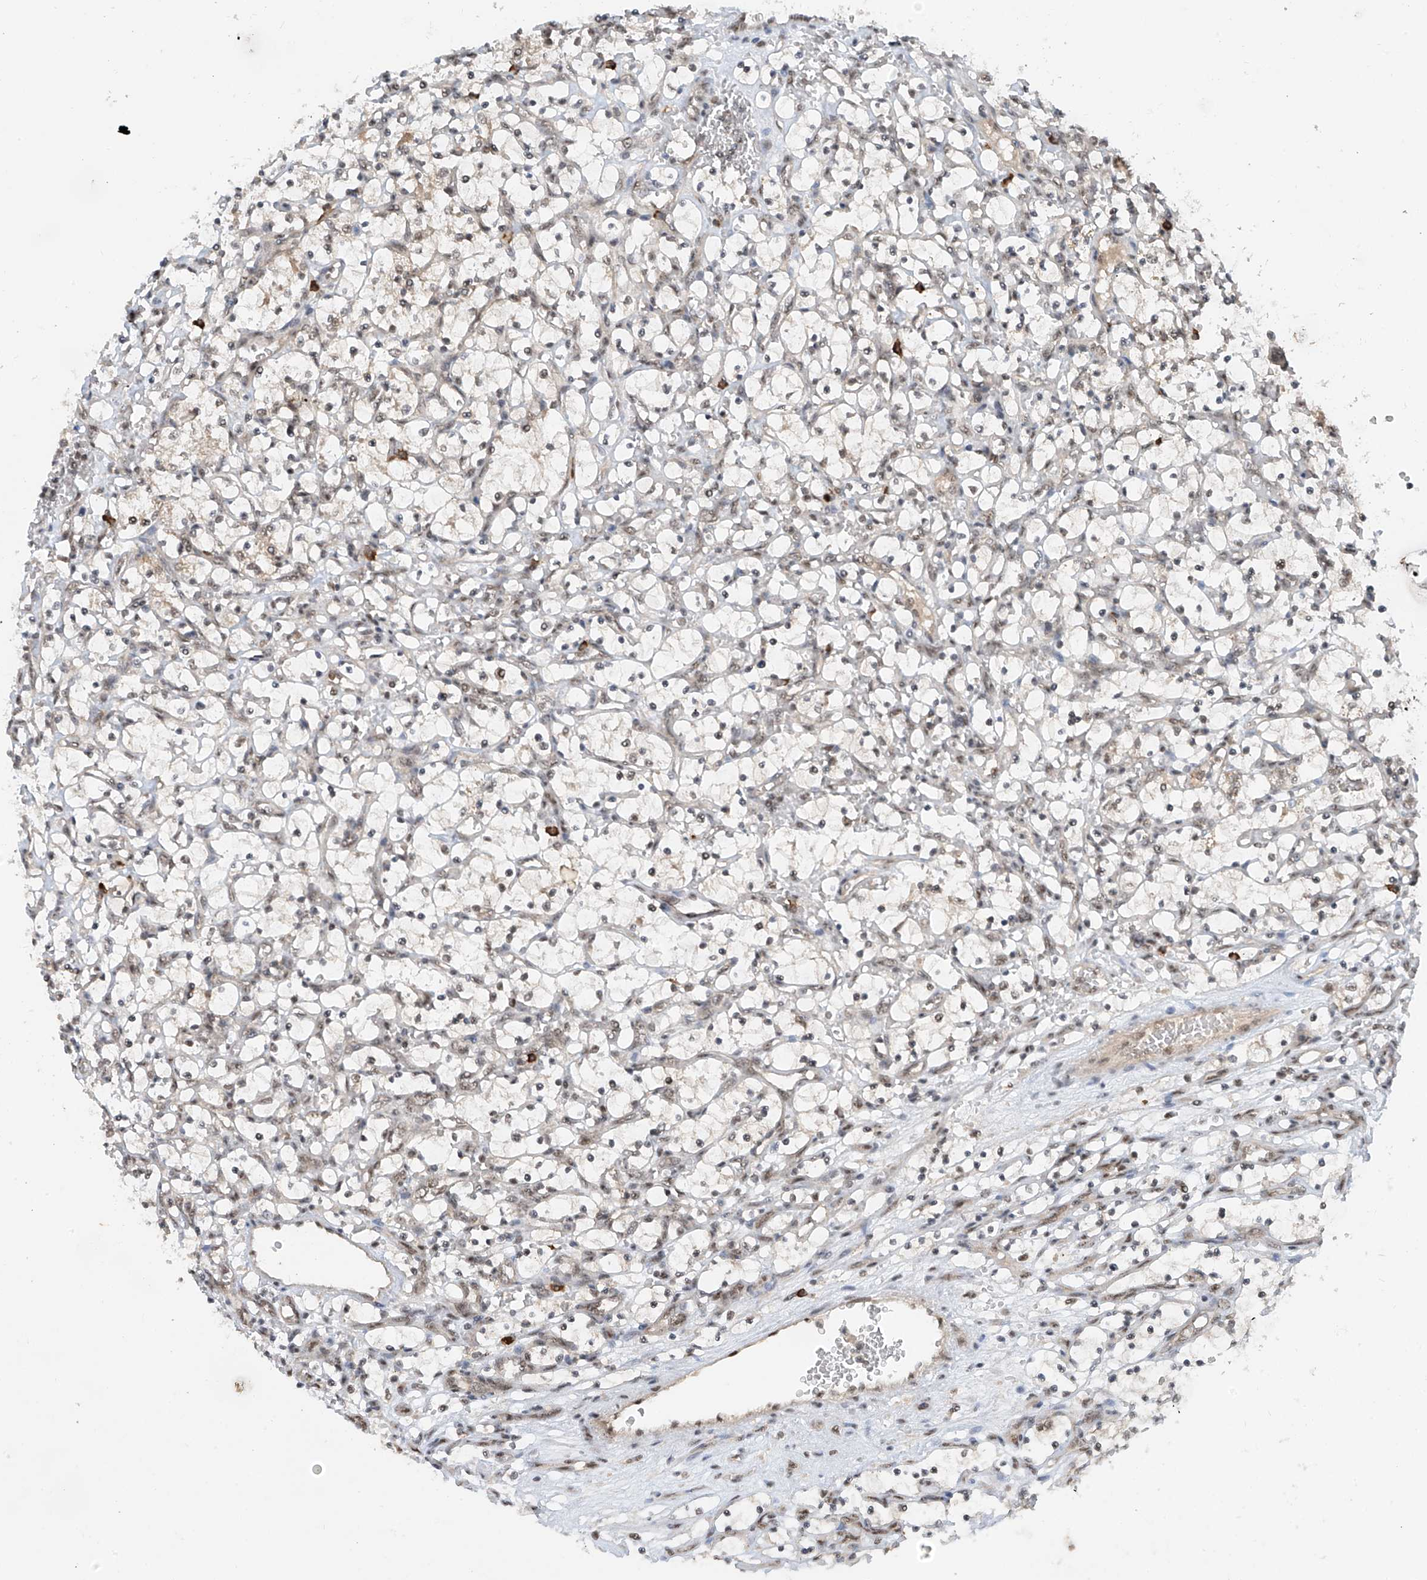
{"staining": {"intensity": "weak", "quantity": ">75%", "location": "nuclear"}, "tissue": "renal cancer", "cell_type": "Tumor cells", "image_type": "cancer", "snomed": [{"axis": "morphology", "description": "Adenocarcinoma, NOS"}, {"axis": "topography", "description": "Kidney"}], "caption": "Adenocarcinoma (renal) stained with a protein marker exhibits weak staining in tumor cells.", "gene": "RPAIN", "patient": {"sex": "female", "age": 69}}